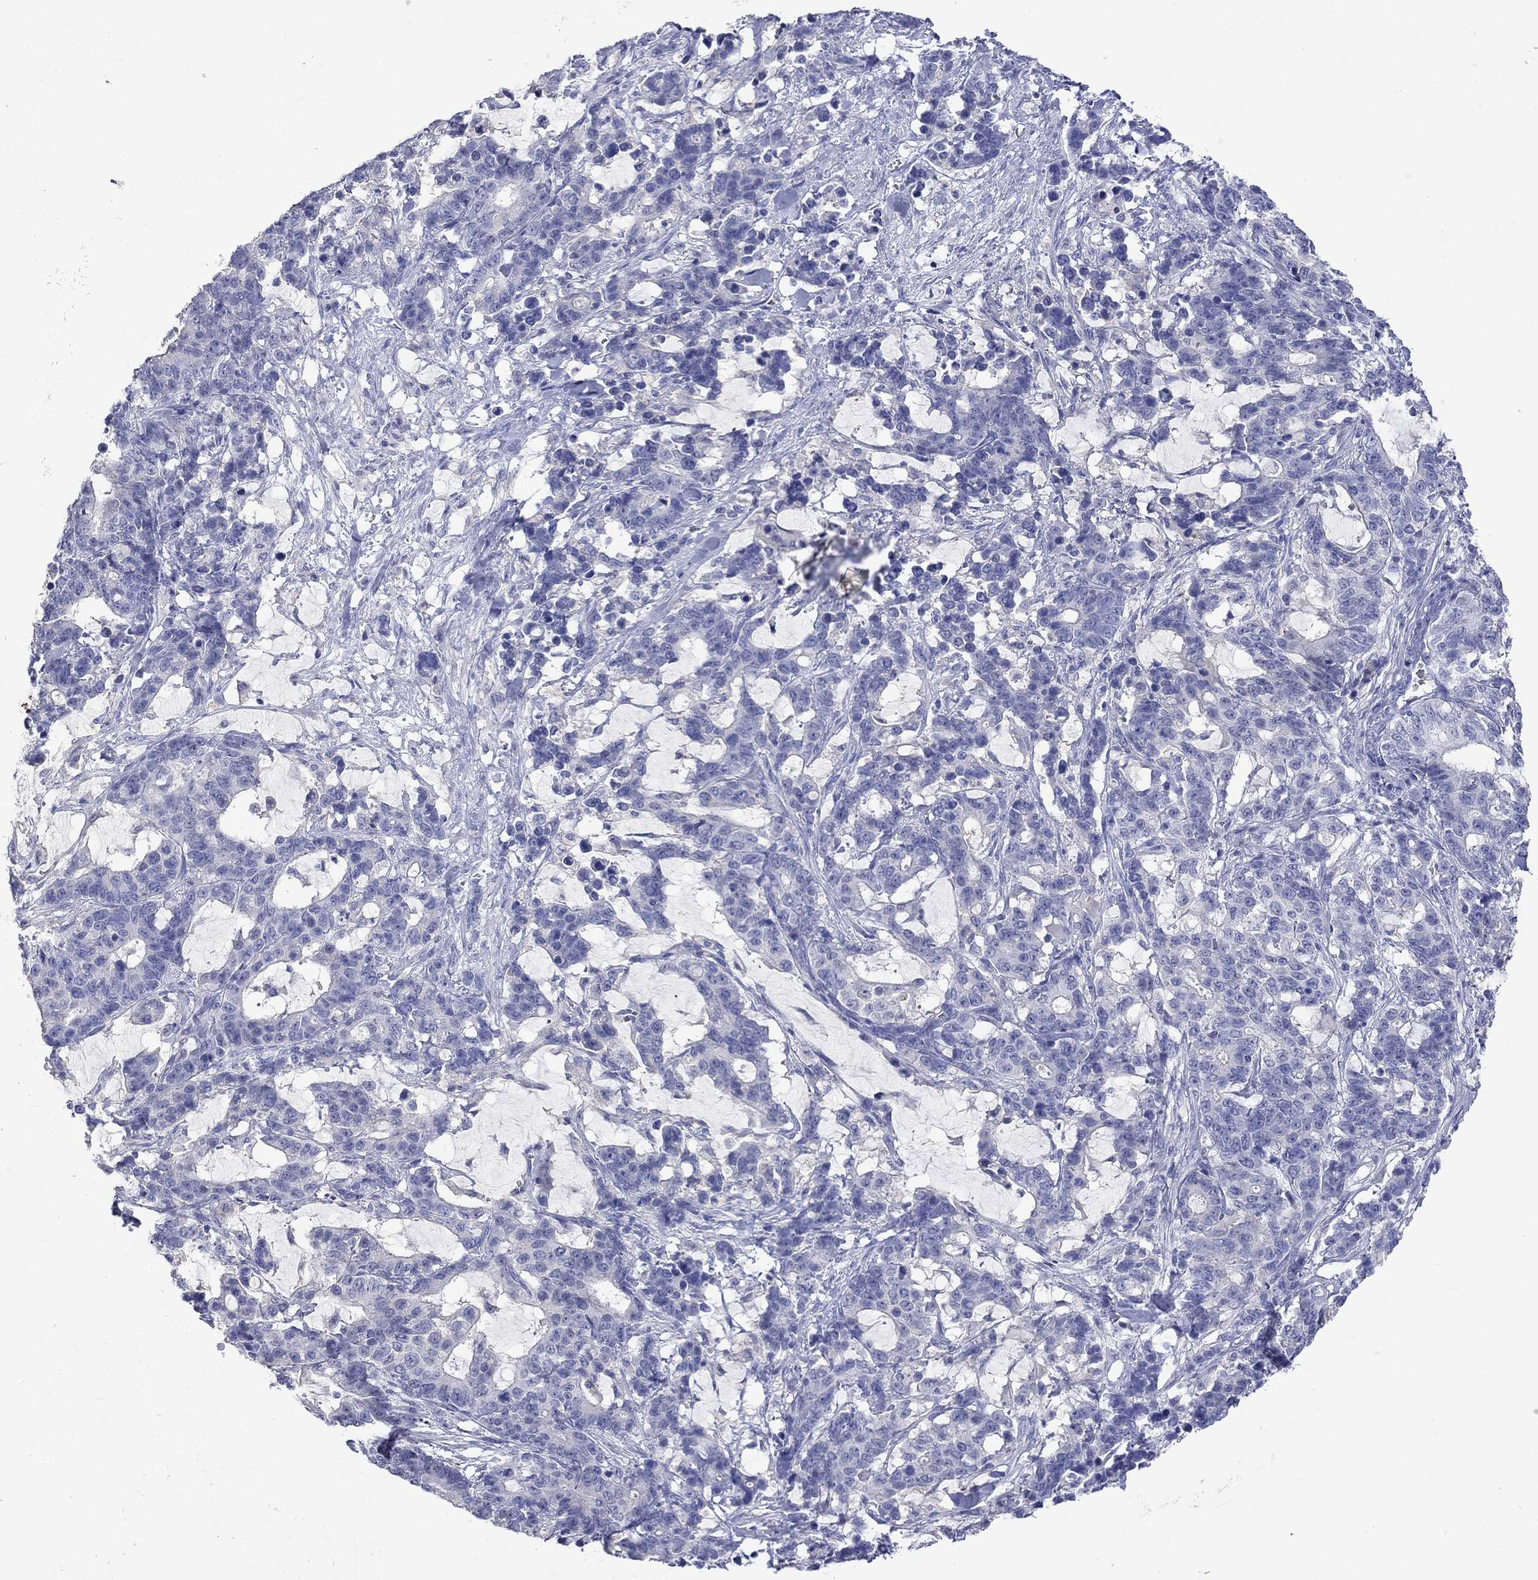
{"staining": {"intensity": "negative", "quantity": "none", "location": "none"}, "tissue": "stomach cancer", "cell_type": "Tumor cells", "image_type": "cancer", "snomed": [{"axis": "morphology", "description": "Normal tissue, NOS"}, {"axis": "morphology", "description": "Adenocarcinoma, NOS"}, {"axis": "topography", "description": "Stomach"}], "caption": "Immunohistochemistry (IHC) micrograph of neoplastic tissue: stomach cancer stained with DAB displays no significant protein staining in tumor cells. The staining is performed using DAB brown chromogen with nuclei counter-stained in using hematoxylin.", "gene": "LRFN4", "patient": {"sex": "female", "age": 64}}